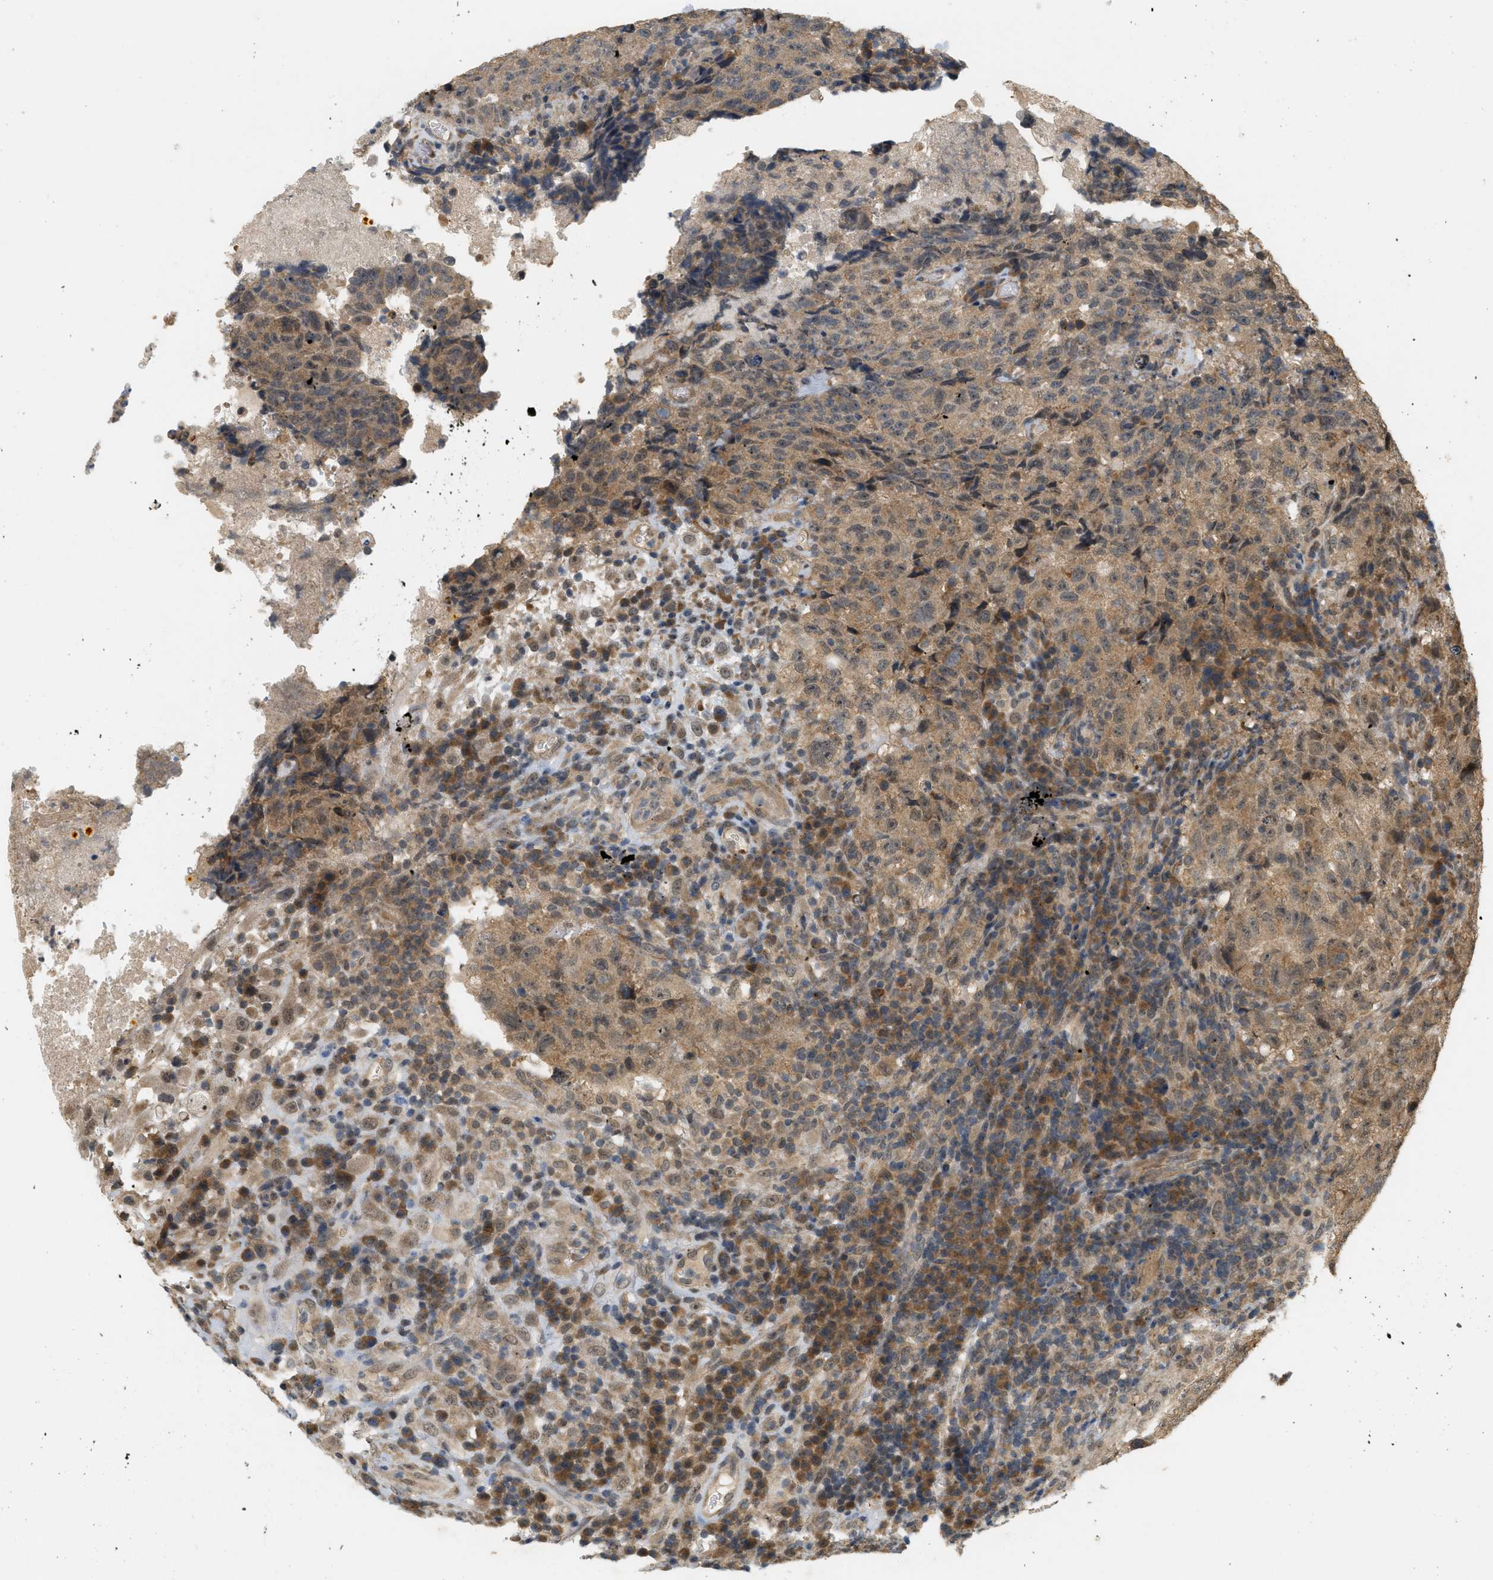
{"staining": {"intensity": "moderate", "quantity": ">75%", "location": "cytoplasmic/membranous"}, "tissue": "testis cancer", "cell_type": "Tumor cells", "image_type": "cancer", "snomed": [{"axis": "morphology", "description": "Necrosis, NOS"}, {"axis": "morphology", "description": "Carcinoma, Embryonal, NOS"}, {"axis": "topography", "description": "Testis"}], "caption": "Testis embryonal carcinoma stained with immunohistochemistry shows moderate cytoplasmic/membranous staining in about >75% of tumor cells. (brown staining indicates protein expression, while blue staining denotes nuclei).", "gene": "PRKD1", "patient": {"sex": "male", "age": 19}}